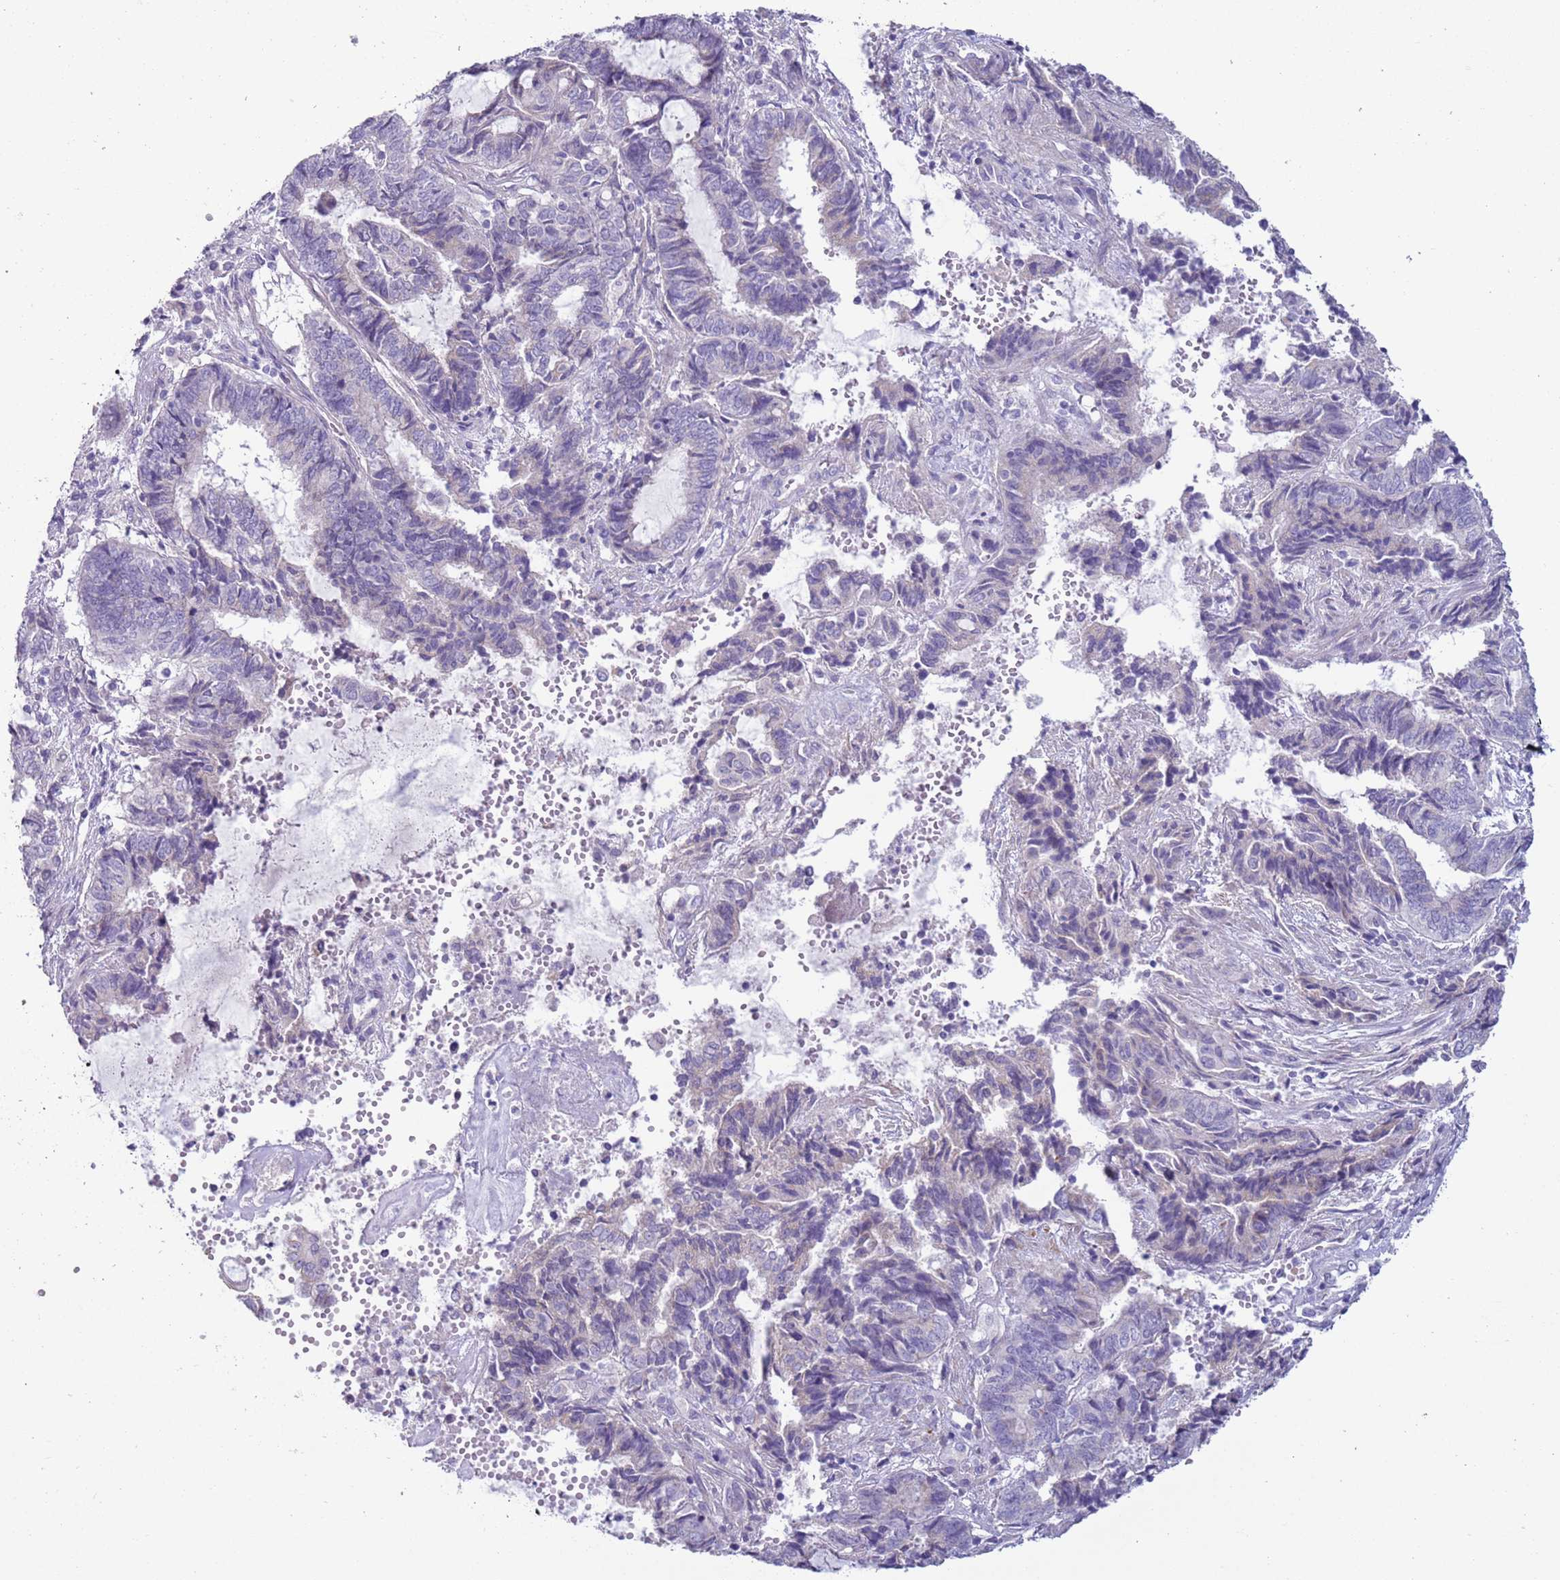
{"staining": {"intensity": "negative", "quantity": "none", "location": "none"}, "tissue": "endometrial cancer", "cell_type": "Tumor cells", "image_type": "cancer", "snomed": [{"axis": "morphology", "description": "Adenocarcinoma, NOS"}, {"axis": "topography", "description": "Uterus"}, {"axis": "topography", "description": "Endometrium"}], "caption": "Immunohistochemistry (IHC) photomicrograph of human endometrial cancer (adenocarcinoma) stained for a protein (brown), which exhibits no positivity in tumor cells.", "gene": "NPAP1", "patient": {"sex": "female", "age": 70}}